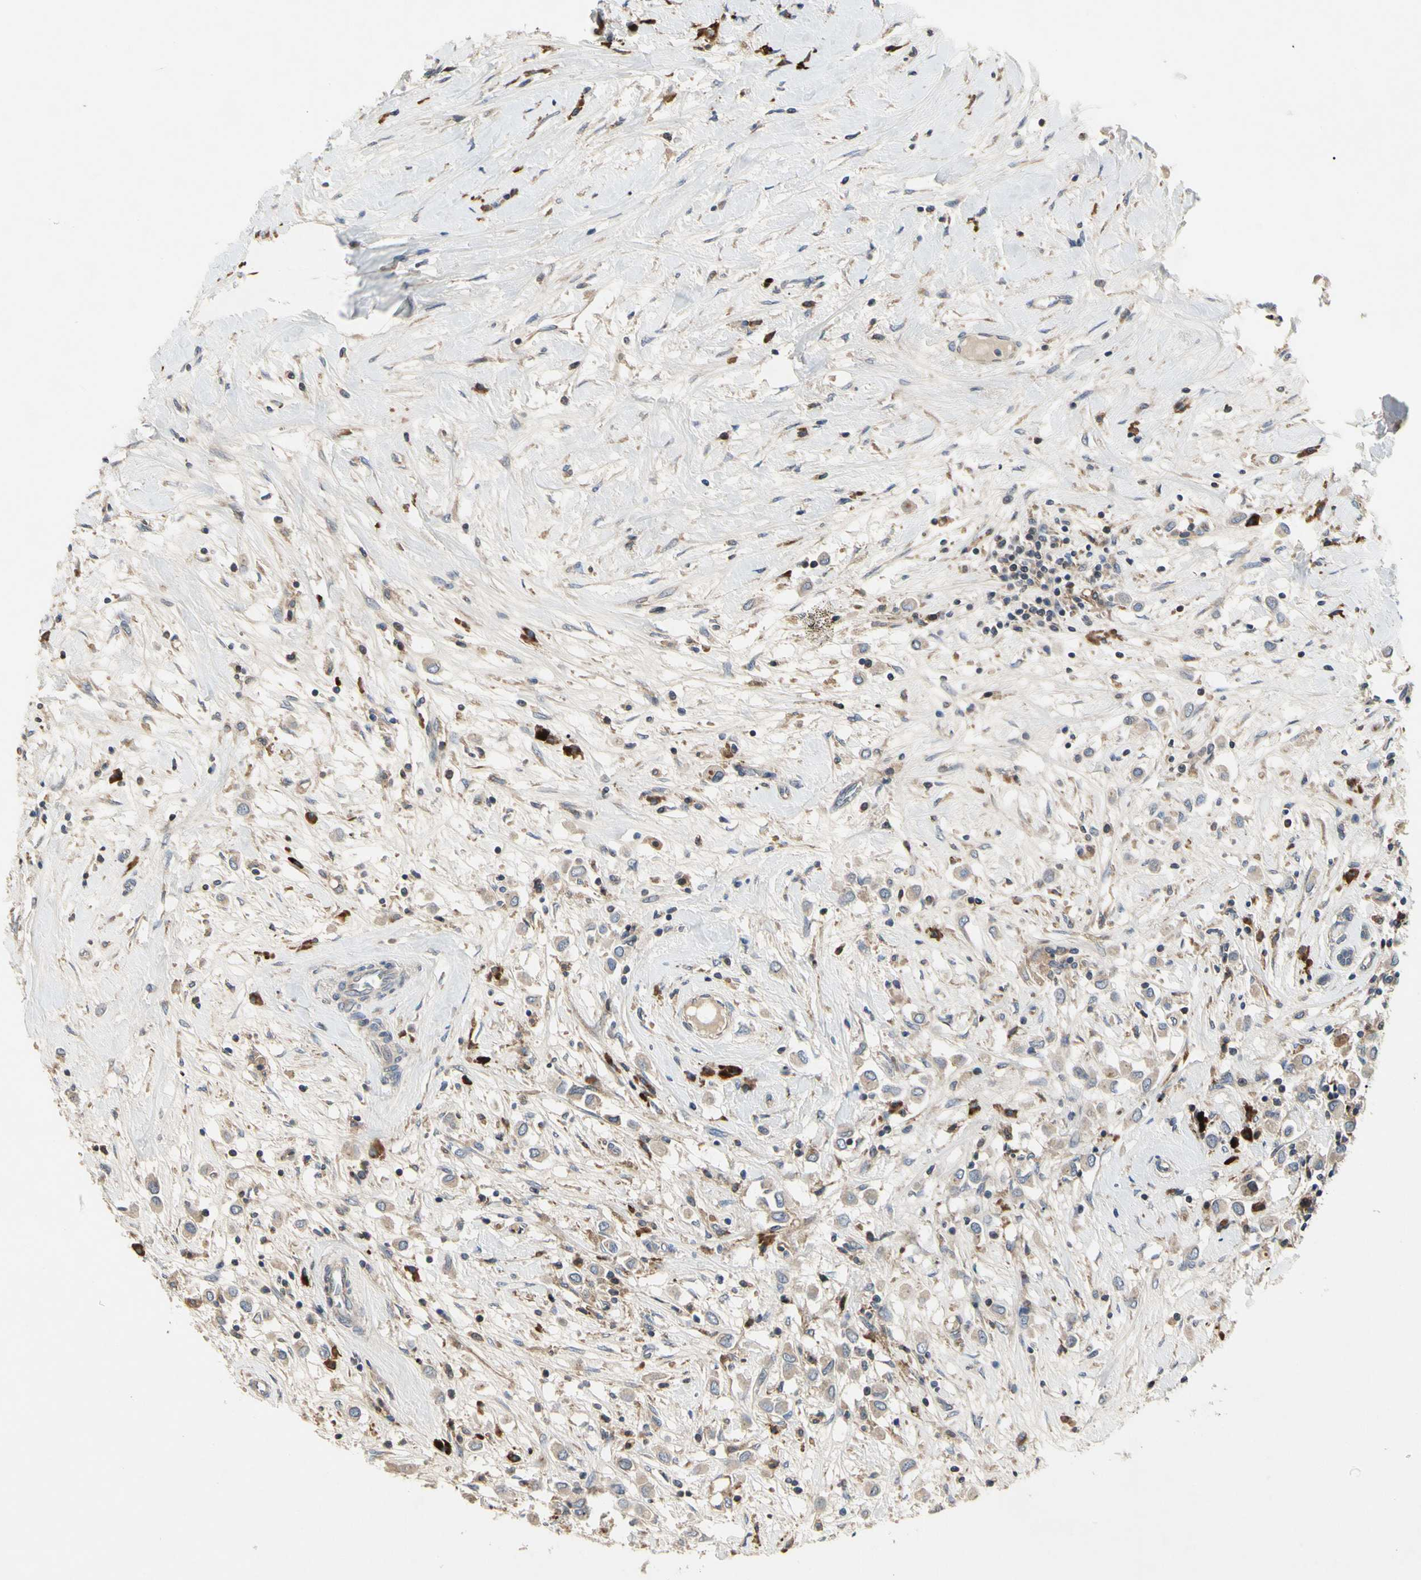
{"staining": {"intensity": "weak", "quantity": ">75%", "location": "cytoplasmic/membranous"}, "tissue": "breast cancer", "cell_type": "Tumor cells", "image_type": "cancer", "snomed": [{"axis": "morphology", "description": "Duct carcinoma"}, {"axis": "topography", "description": "Breast"}], "caption": "Immunohistochemistry (IHC) micrograph of intraductal carcinoma (breast) stained for a protein (brown), which exhibits low levels of weak cytoplasmic/membranous staining in approximately >75% of tumor cells.", "gene": "MMEL1", "patient": {"sex": "female", "age": 61}}